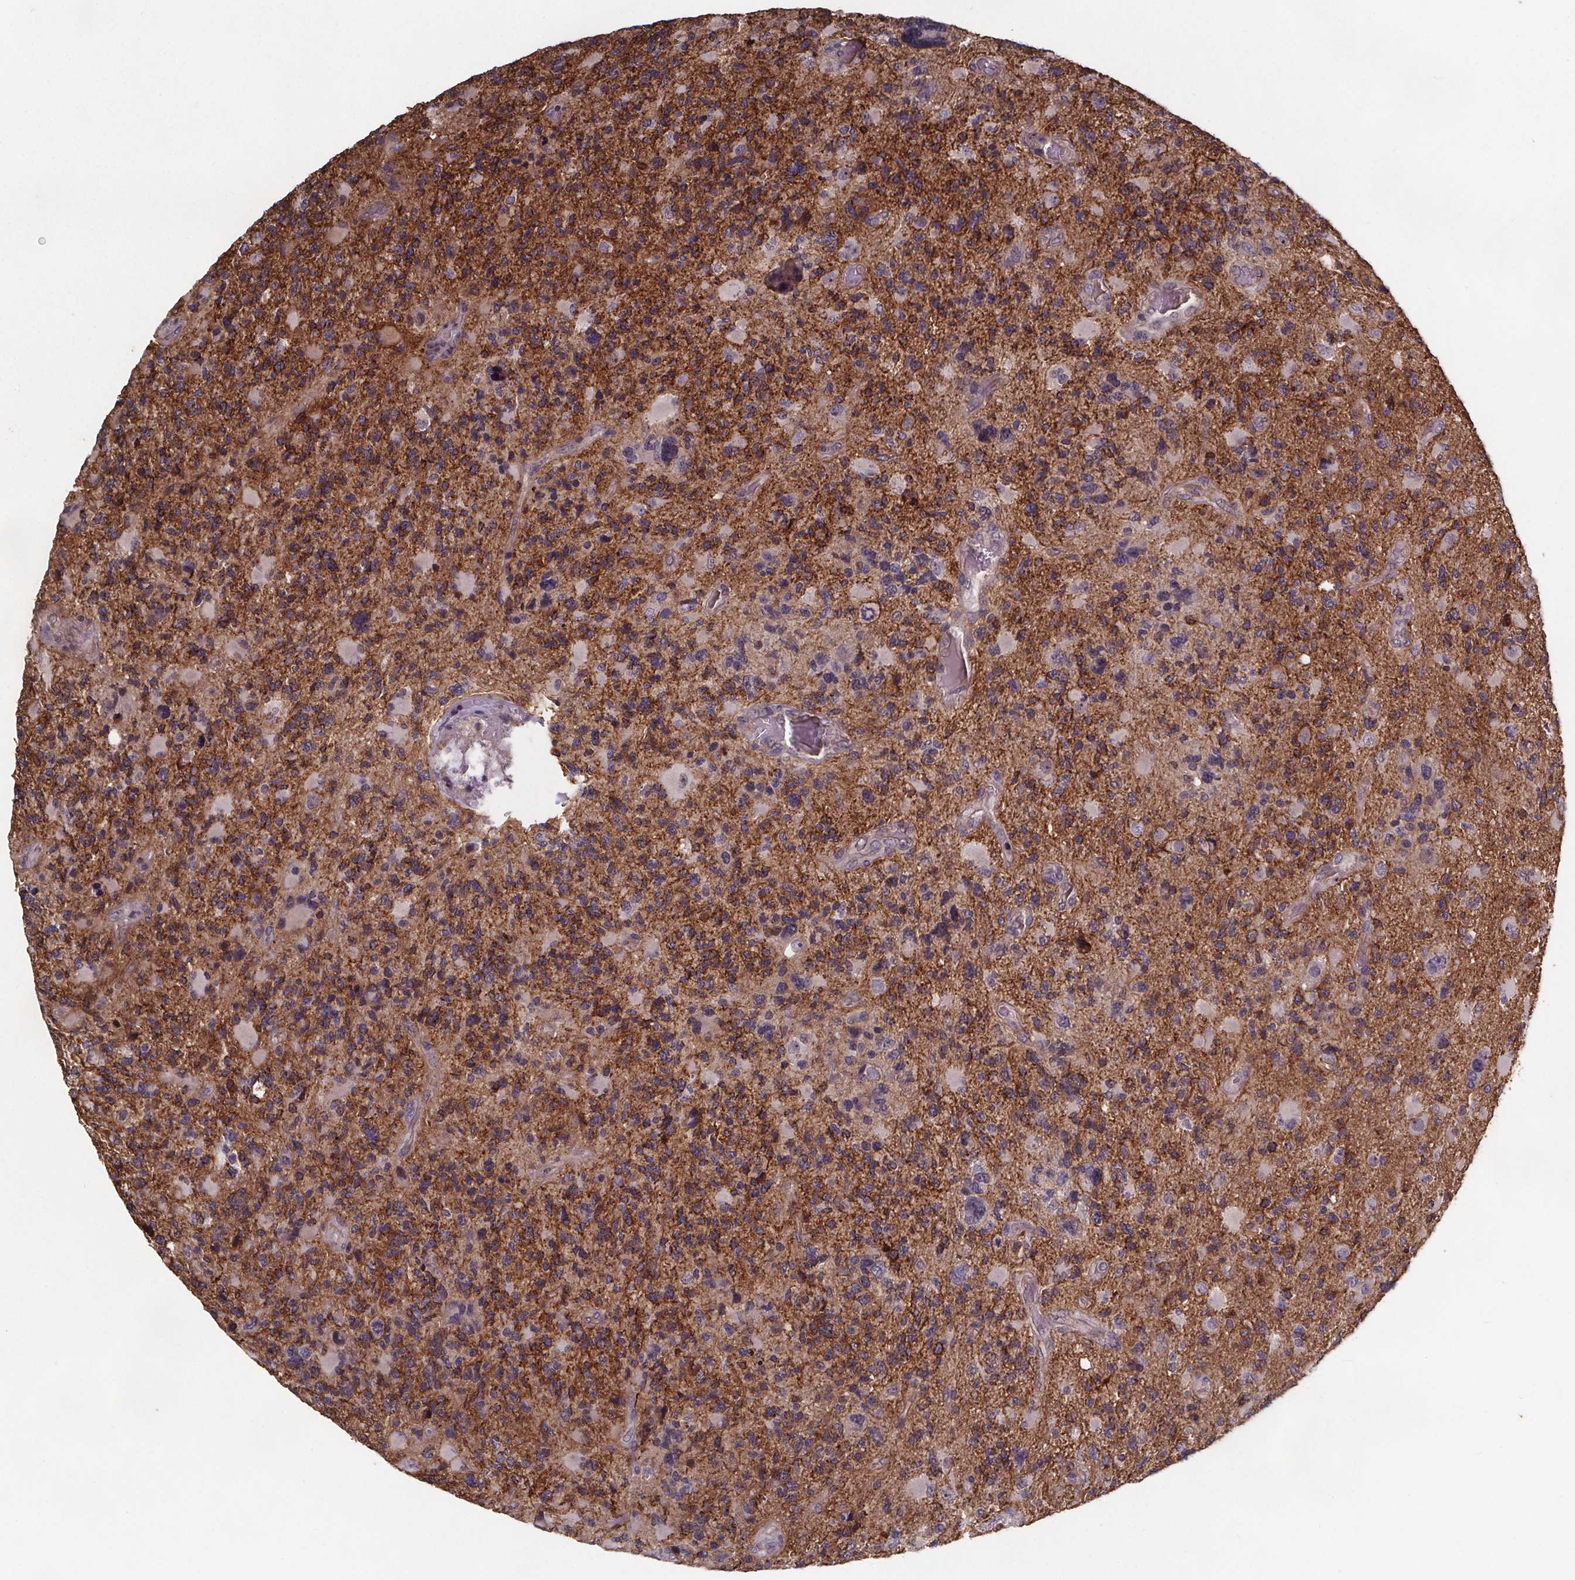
{"staining": {"intensity": "moderate", "quantity": "25%-75%", "location": "cytoplasmic/membranous"}, "tissue": "glioma", "cell_type": "Tumor cells", "image_type": "cancer", "snomed": [{"axis": "morphology", "description": "Glioma, malignant, High grade"}, {"axis": "topography", "description": "Brain"}], "caption": "Immunohistochemistry (IHC) micrograph of neoplastic tissue: human glioma stained using immunohistochemistry (IHC) shows medium levels of moderate protein expression localized specifically in the cytoplasmic/membranous of tumor cells, appearing as a cytoplasmic/membranous brown color.", "gene": "FASTKD3", "patient": {"sex": "female", "age": 71}}